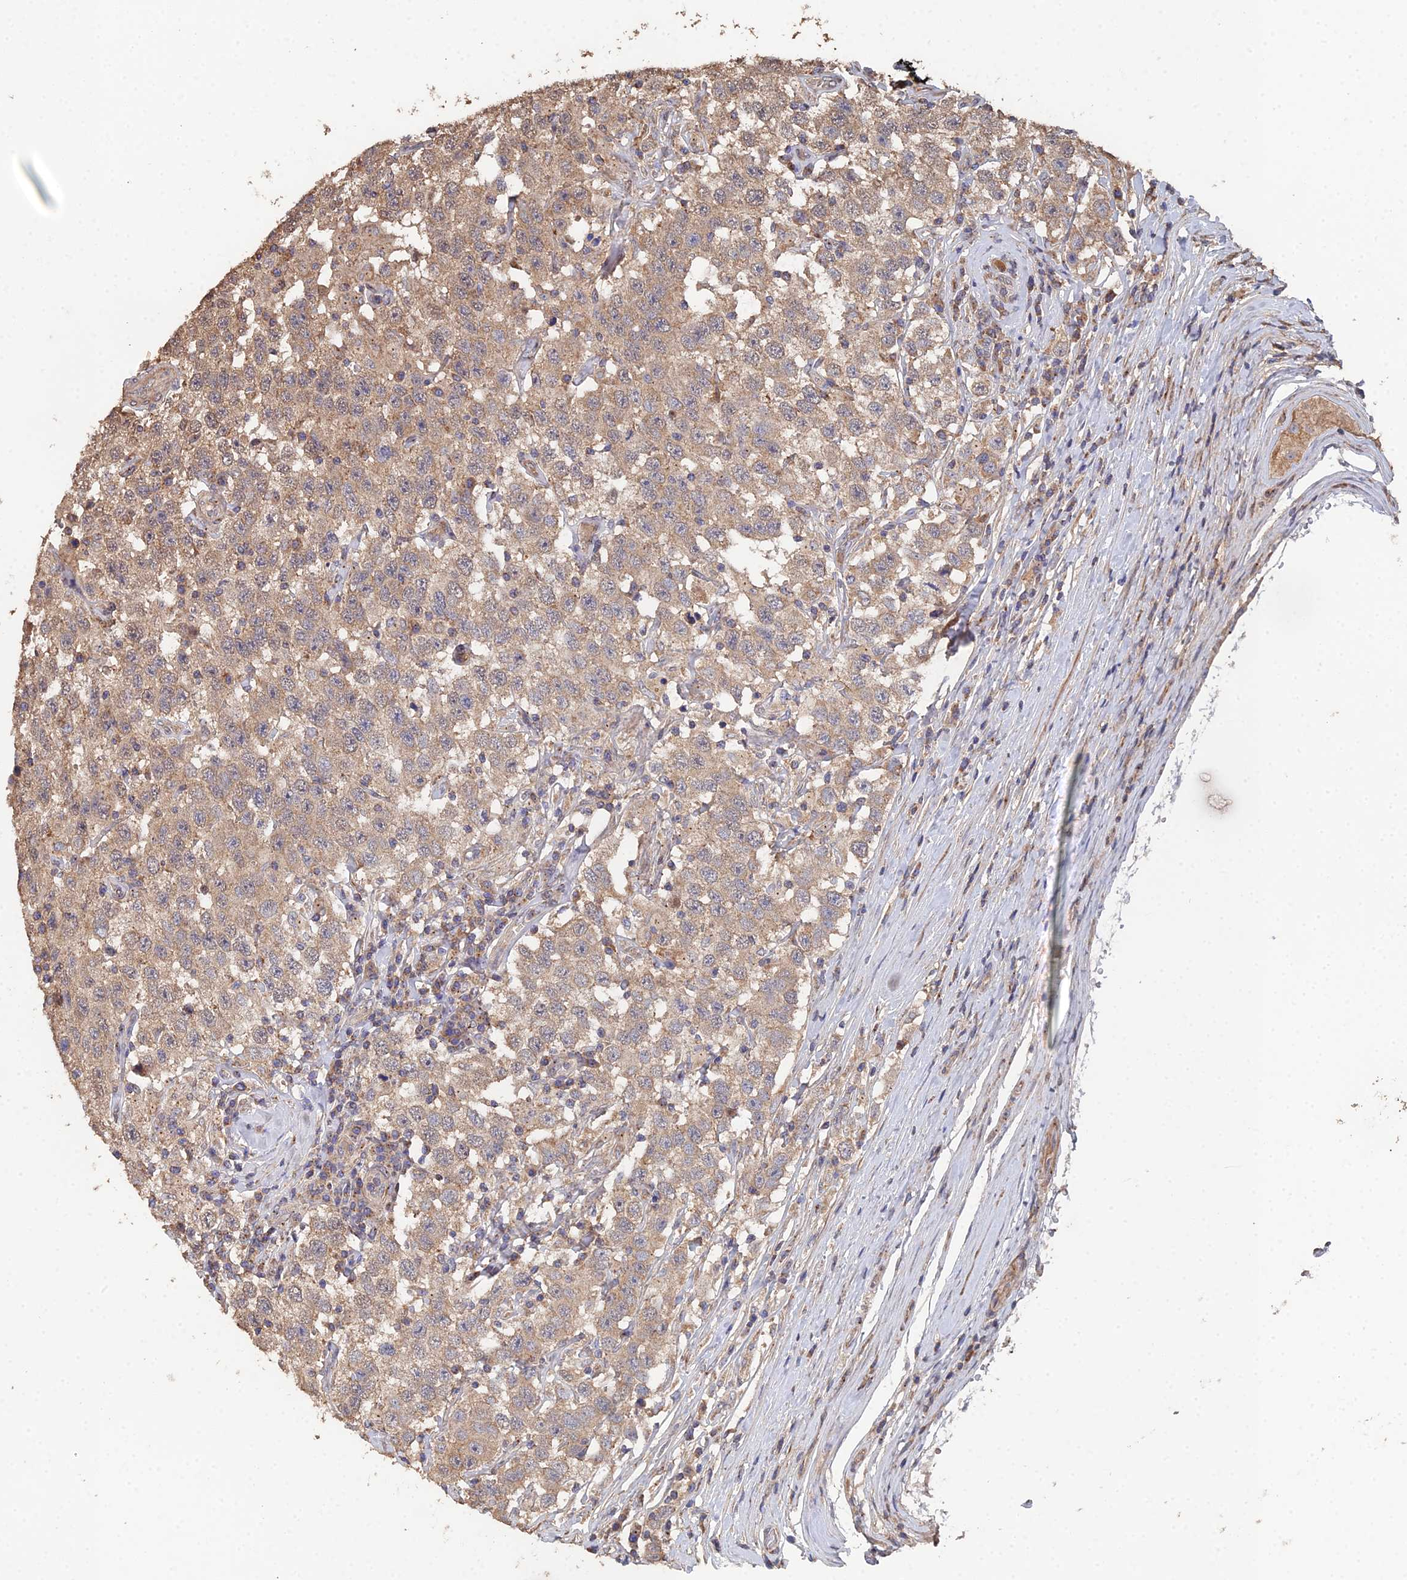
{"staining": {"intensity": "moderate", "quantity": ">75%", "location": "cytoplasmic/membranous"}, "tissue": "testis cancer", "cell_type": "Tumor cells", "image_type": "cancer", "snomed": [{"axis": "morphology", "description": "Seminoma, NOS"}, {"axis": "topography", "description": "Testis"}], "caption": "IHC of testis cancer (seminoma) shows medium levels of moderate cytoplasmic/membranous expression in about >75% of tumor cells.", "gene": "SPANXN4", "patient": {"sex": "male", "age": 41}}